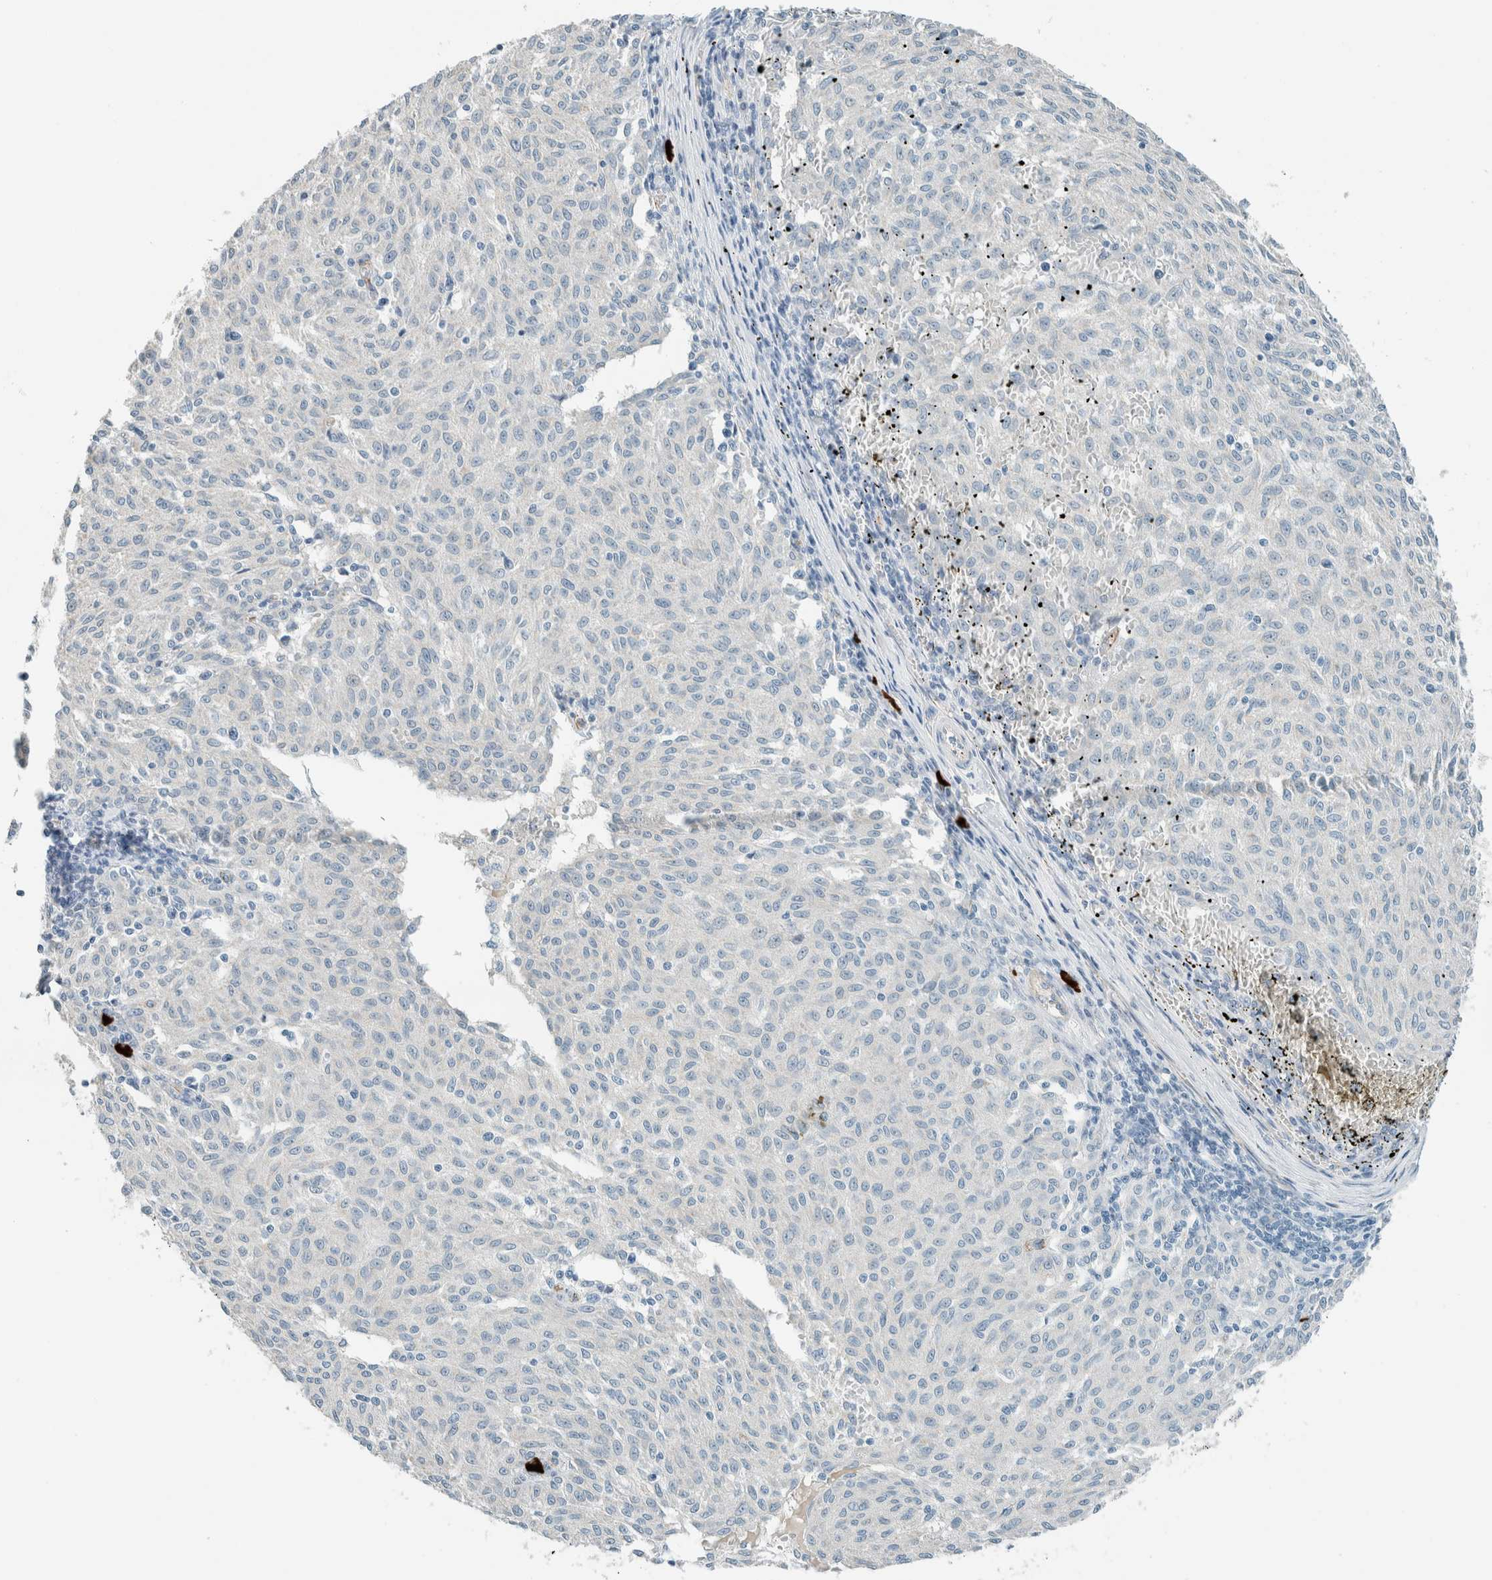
{"staining": {"intensity": "negative", "quantity": "none", "location": "none"}, "tissue": "melanoma", "cell_type": "Tumor cells", "image_type": "cancer", "snomed": [{"axis": "morphology", "description": "Malignant melanoma, NOS"}, {"axis": "topography", "description": "Skin"}], "caption": "The micrograph shows no staining of tumor cells in malignant melanoma.", "gene": "SLFN12", "patient": {"sex": "female", "age": 72}}